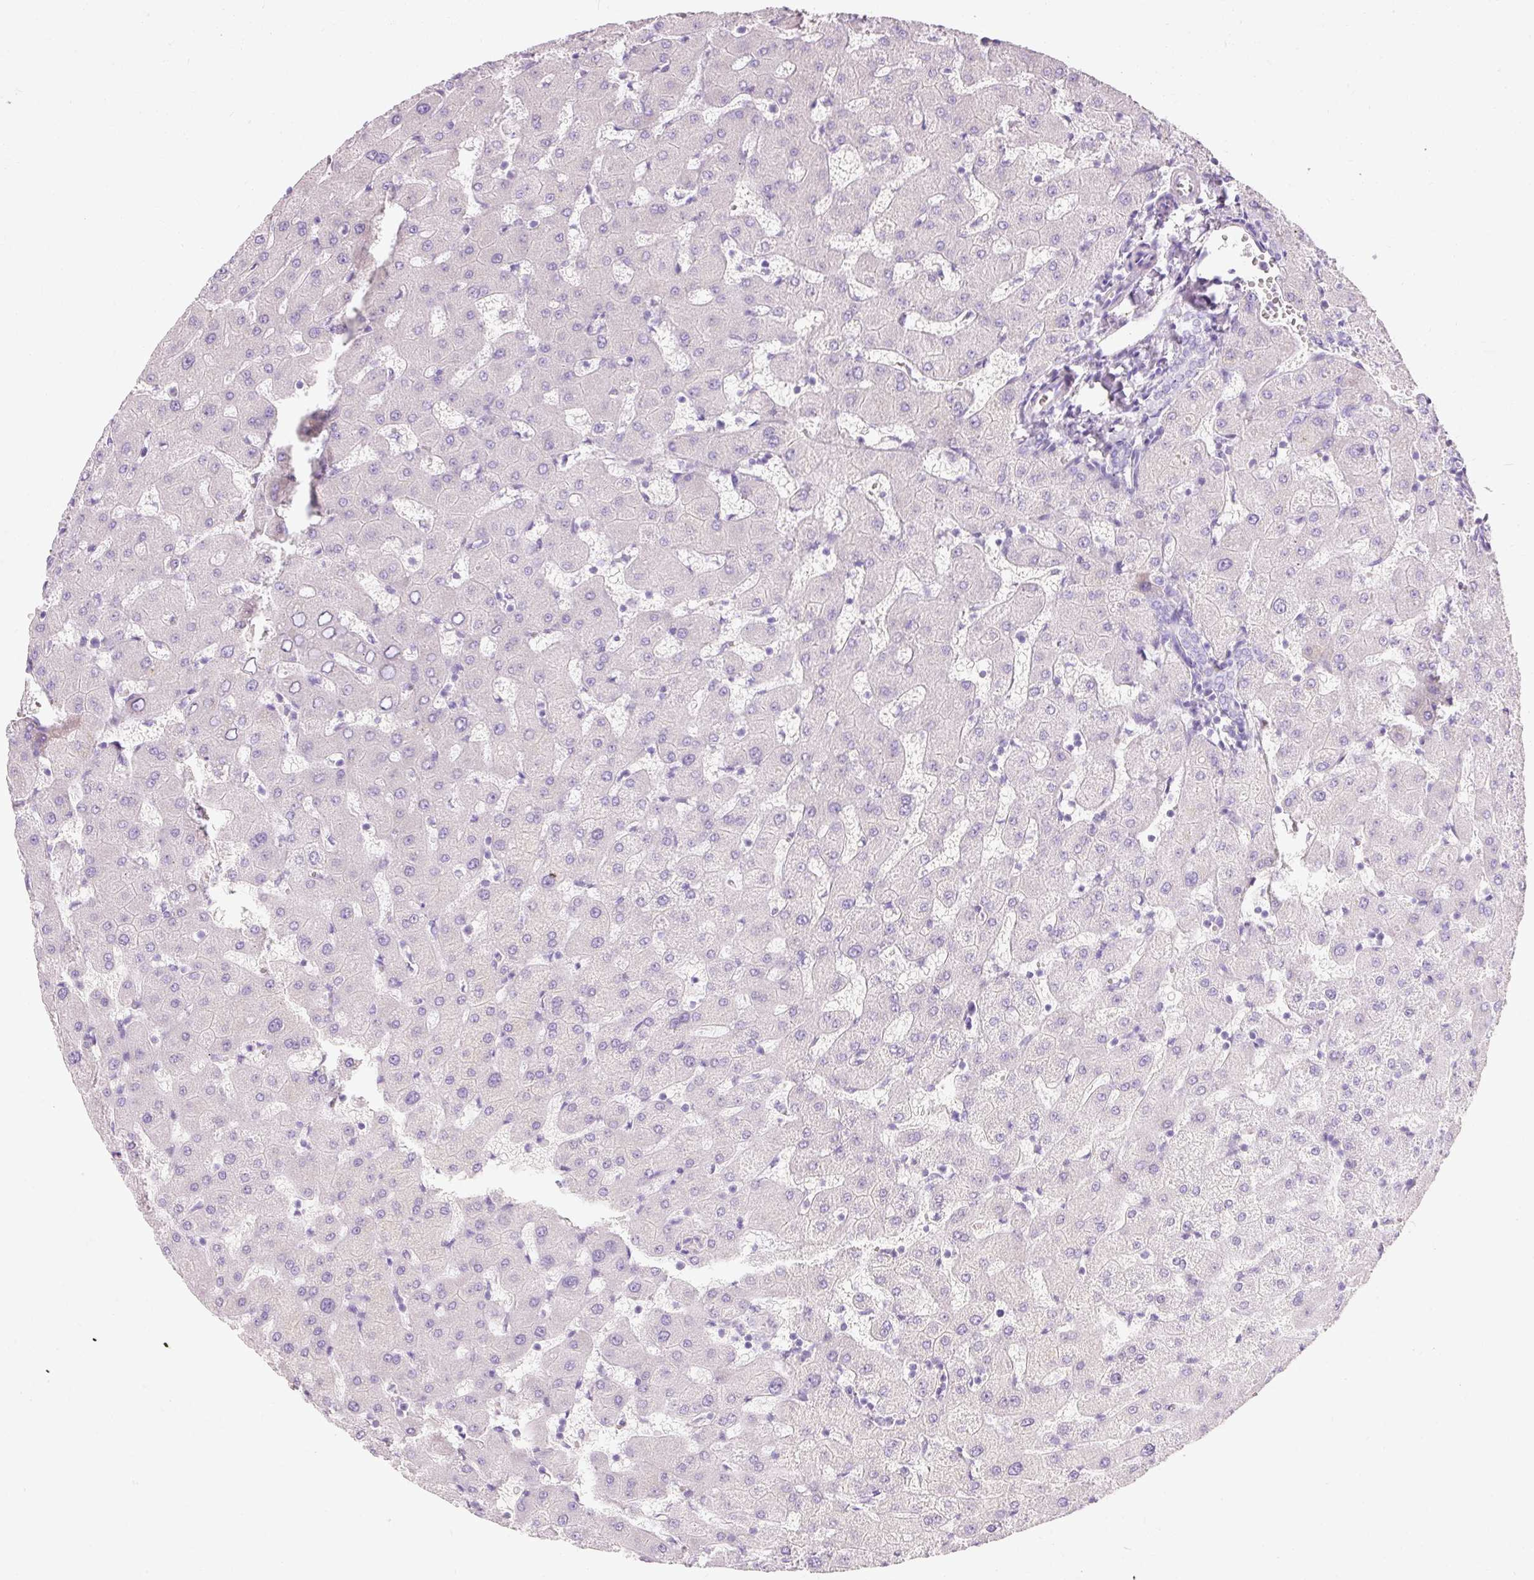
{"staining": {"intensity": "negative", "quantity": "none", "location": "none"}, "tissue": "liver", "cell_type": "Cholangiocytes", "image_type": "normal", "snomed": [{"axis": "morphology", "description": "Normal tissue, NOS"}, {"axis": "topography", "description": "Liver"}], "caption": "The micrograph demonstrates no staining of cholangiocytes in unremarkable liver.", "gene": "TMEM213", "patient": {"sex": "female", "age": 63}}